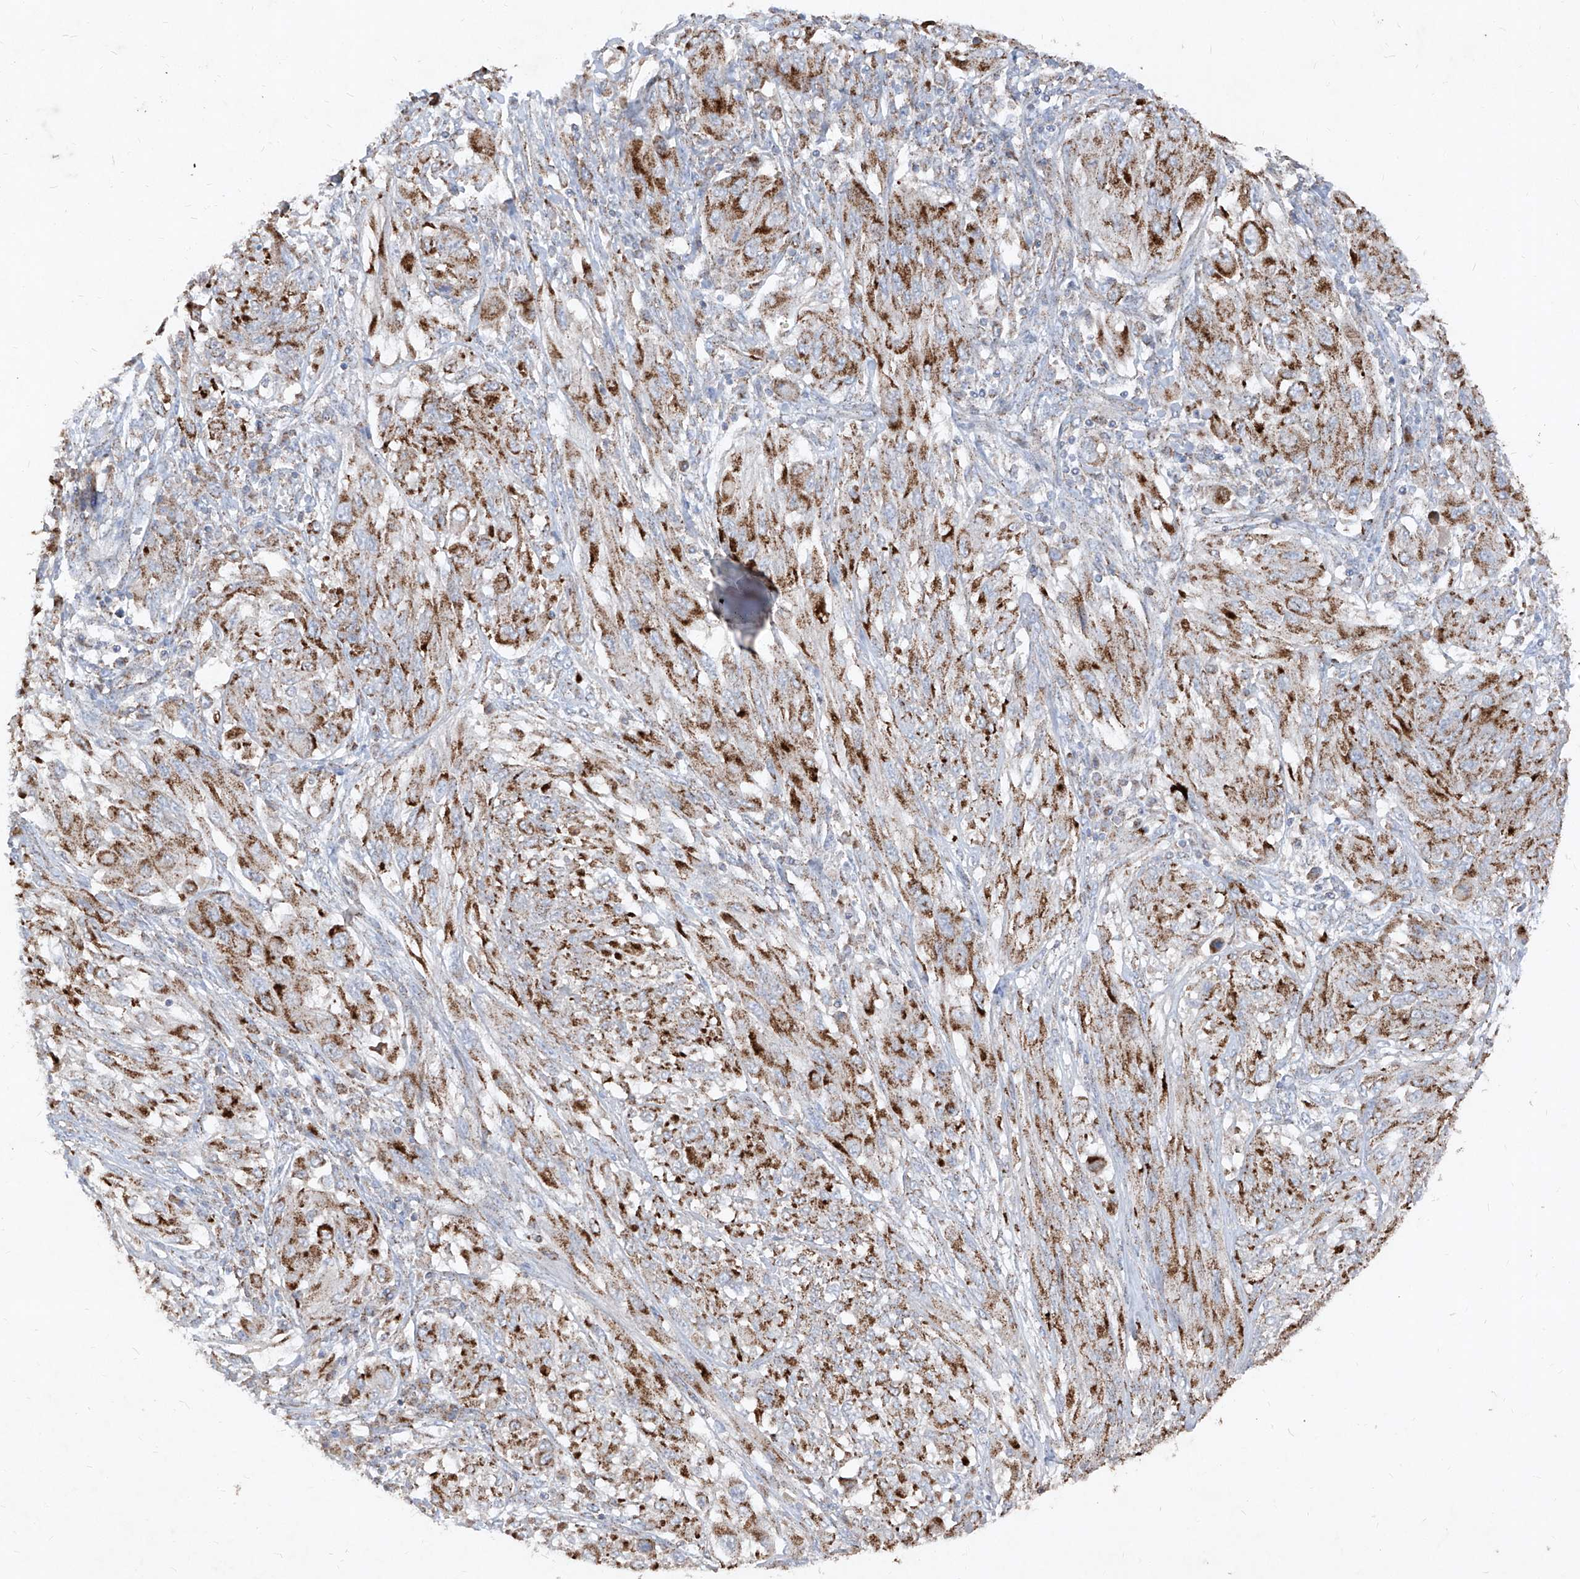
{"staining": {"intensity": "moderate", "quantity": ">75%", "location": "cytoplasmic/membranous"}, "tissue": "melanoma", "cell_type": "Tumor cells", "image_type": "cancer", "snomed": [{"axis": "morphology", "description": "Malignant melanoma, NOS"}, {"axis": "topography", "description": "Skin"}], "caption": "A brown stain shows moderate cytoplasmic/membranous expression of a protein in human malignant melanoma tumor cells. (DAB IHC with brightfield microscopy, high magnification).", "gene": "ABCD3", "patient": {"sex": "female", "age": 91}}